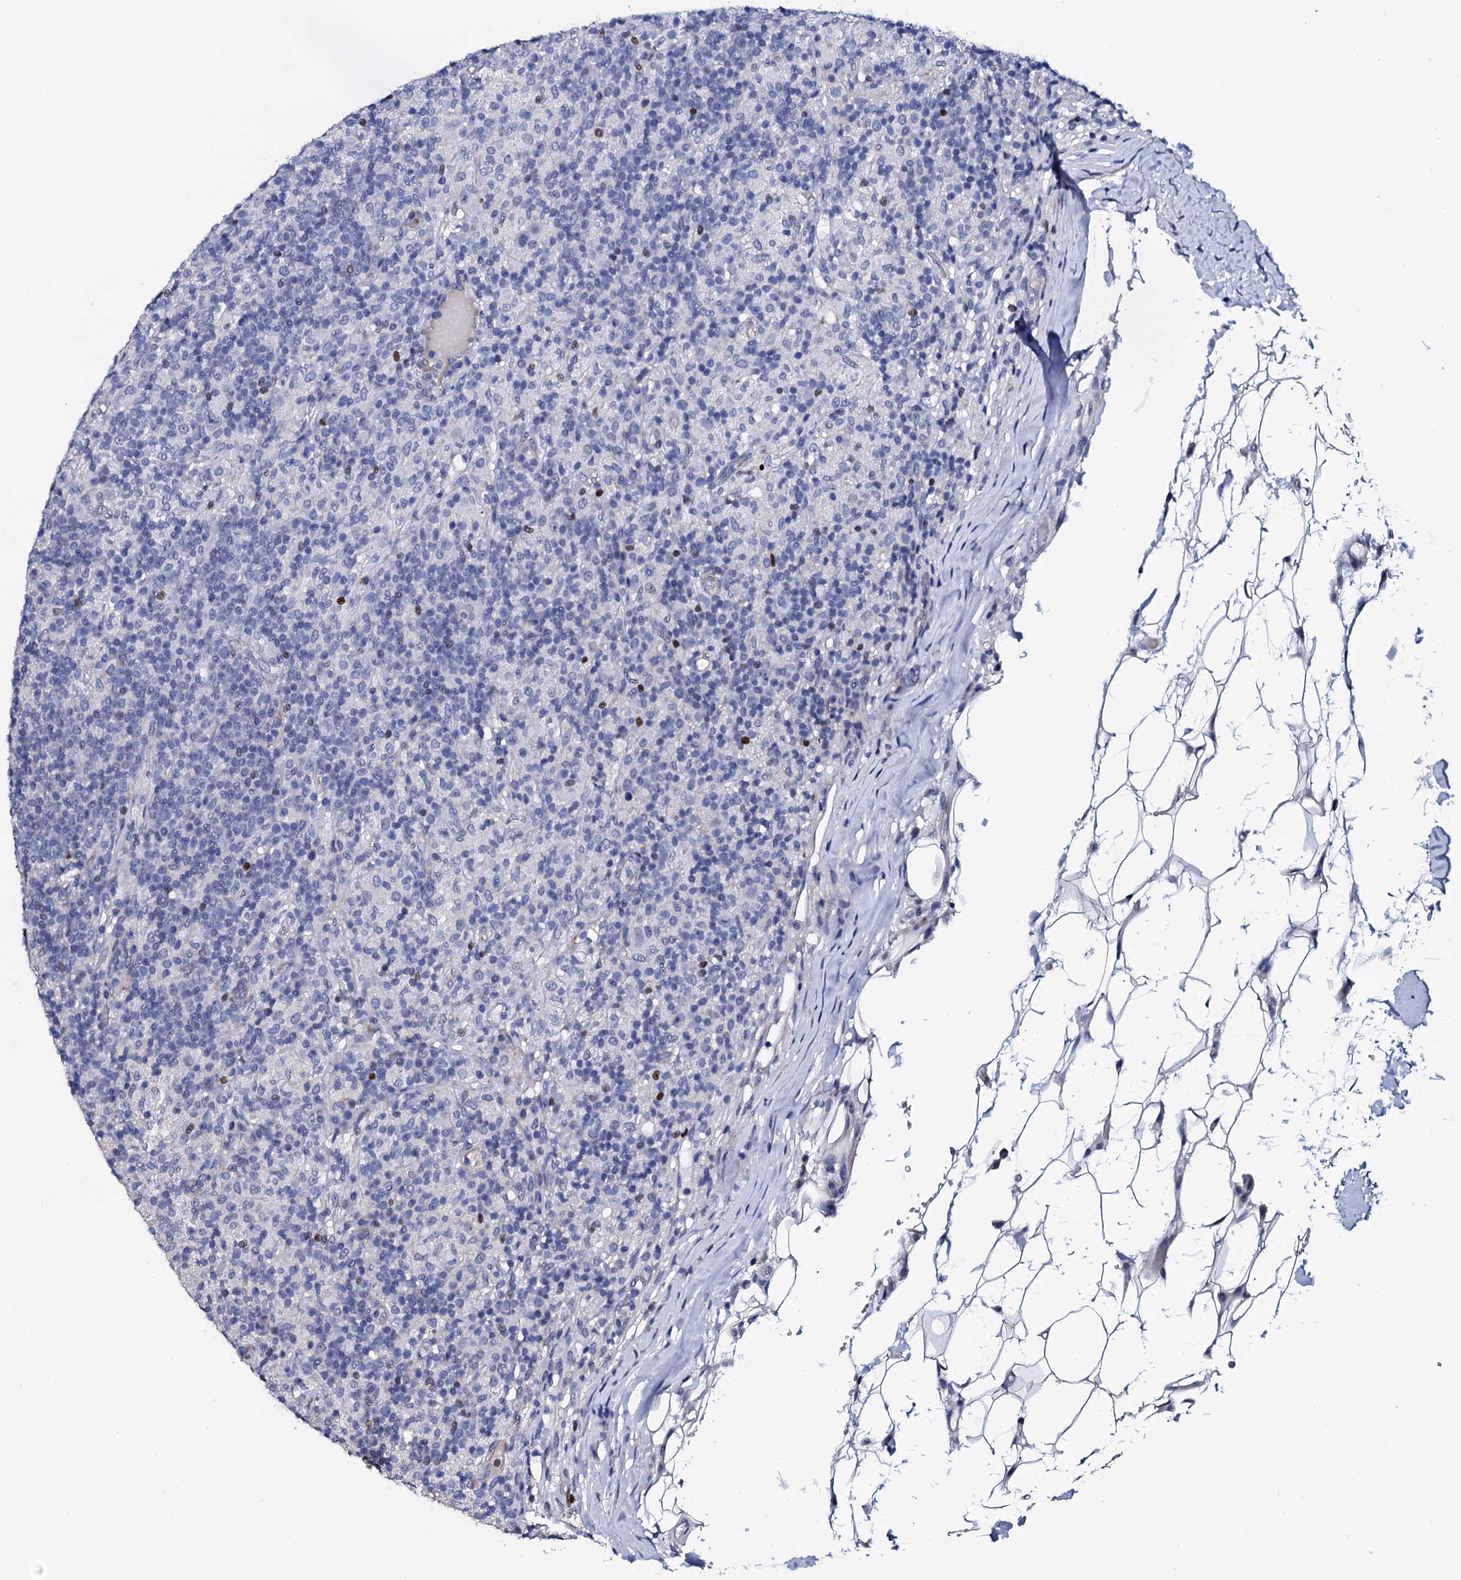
{"staining": {"intensity": "negative", "quantity": "none", "location": "none"}, "tissue": "lymphoma", "cell_type": "Tumor cells", "image_type": "cancer", "snomed": [{"axis": "morphology", "description": "Hodgkin's disease, NOS"}, {"axis": "topography", "description": "Lymph node"}], "caption": "Hodgkin's disease was stained to show a protein in brown. There is no significant expression in tumor cells.", "gene": "NPM2", "patient": {"sex": "male", "age": 70}}